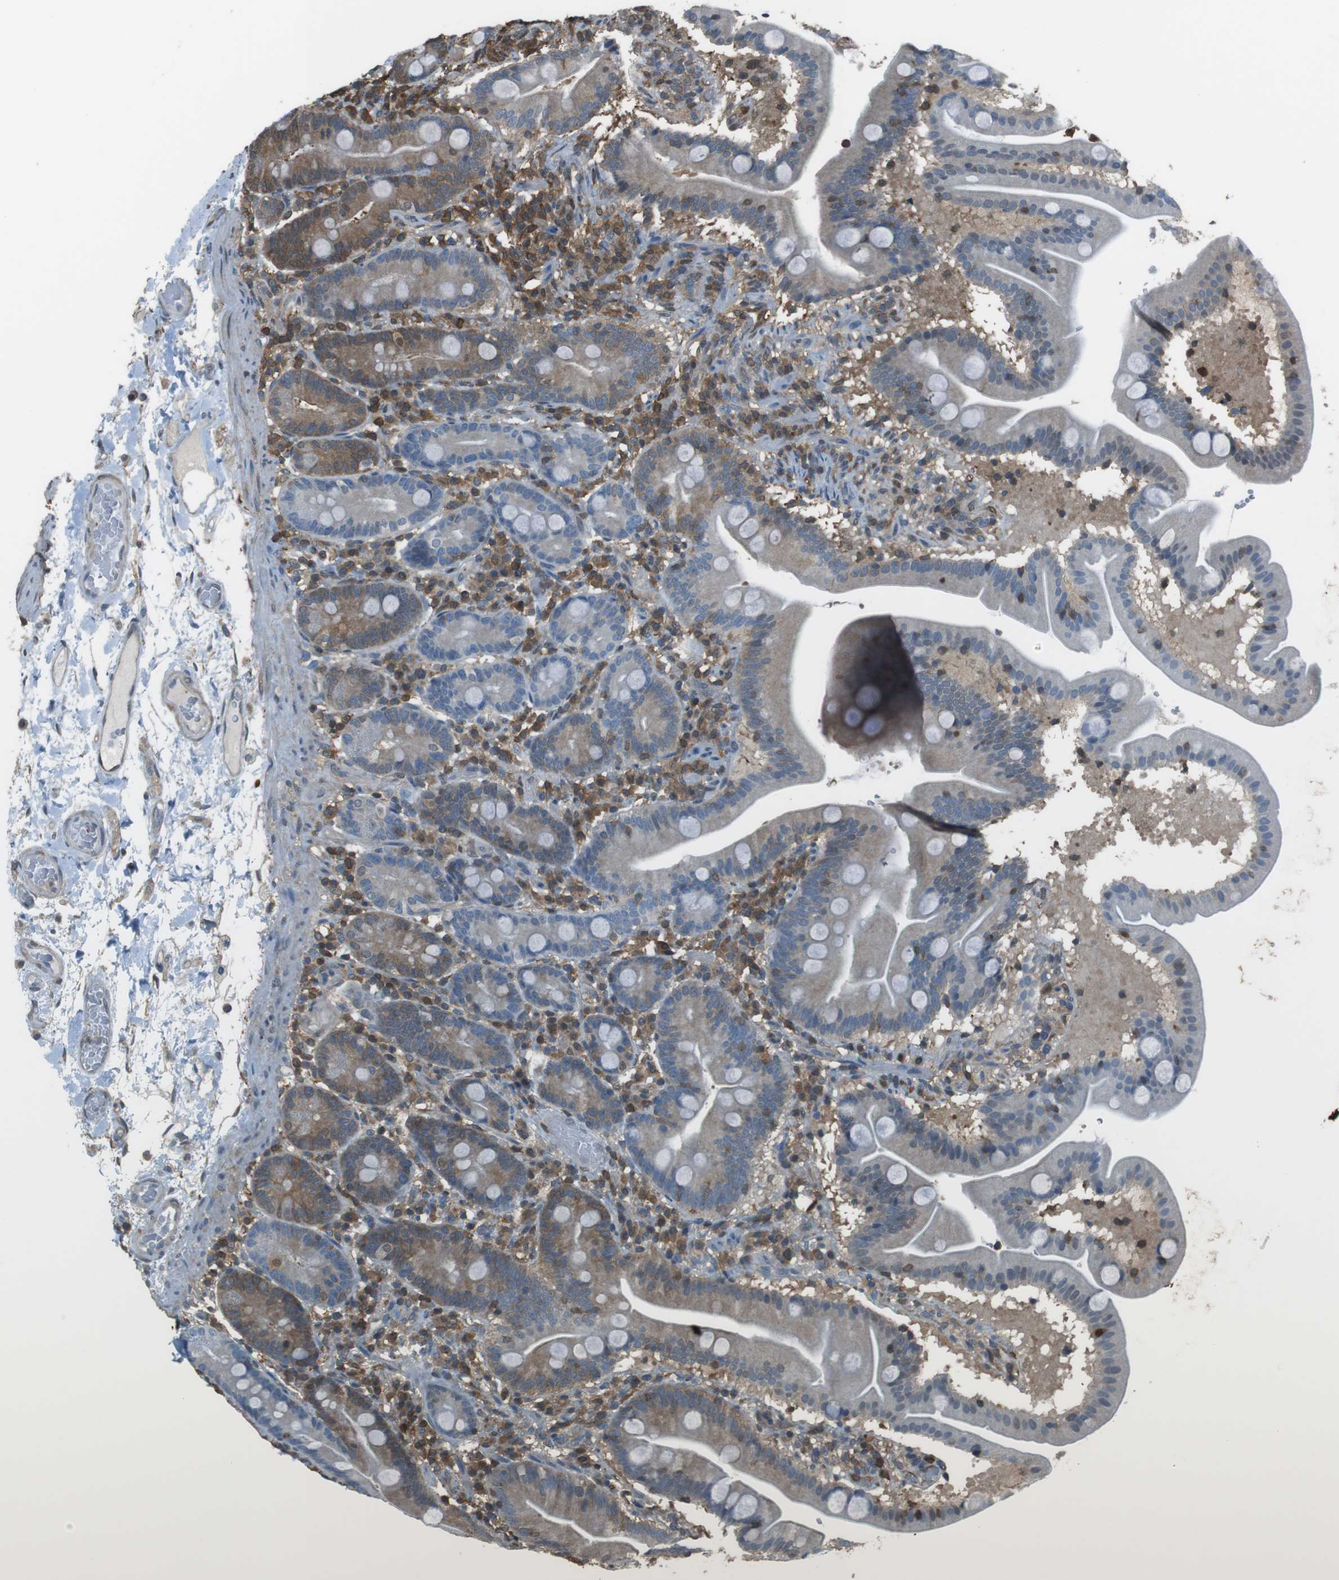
{"staining": {"intensity": "moderate", "quantity": "25%-75%", "location": "cytoplasmic/membranous"}, "tissue": "duodenum", "cell_type": "Glandular cells", "image_type": "normal", "snomed": [{"axis": "morphology", "description": "Normal tissue, NOS"}, {"axis": "topography", "description": "Duodenum"}], "caption": "Immunohistochemical staining of benign duodenum demonstrates moderate cytoplasmic/membranous protein staining in about 25%-75% of glandular cells.", "gene": "TWSG1", "patient": {"sex": "male", "age": 54}}